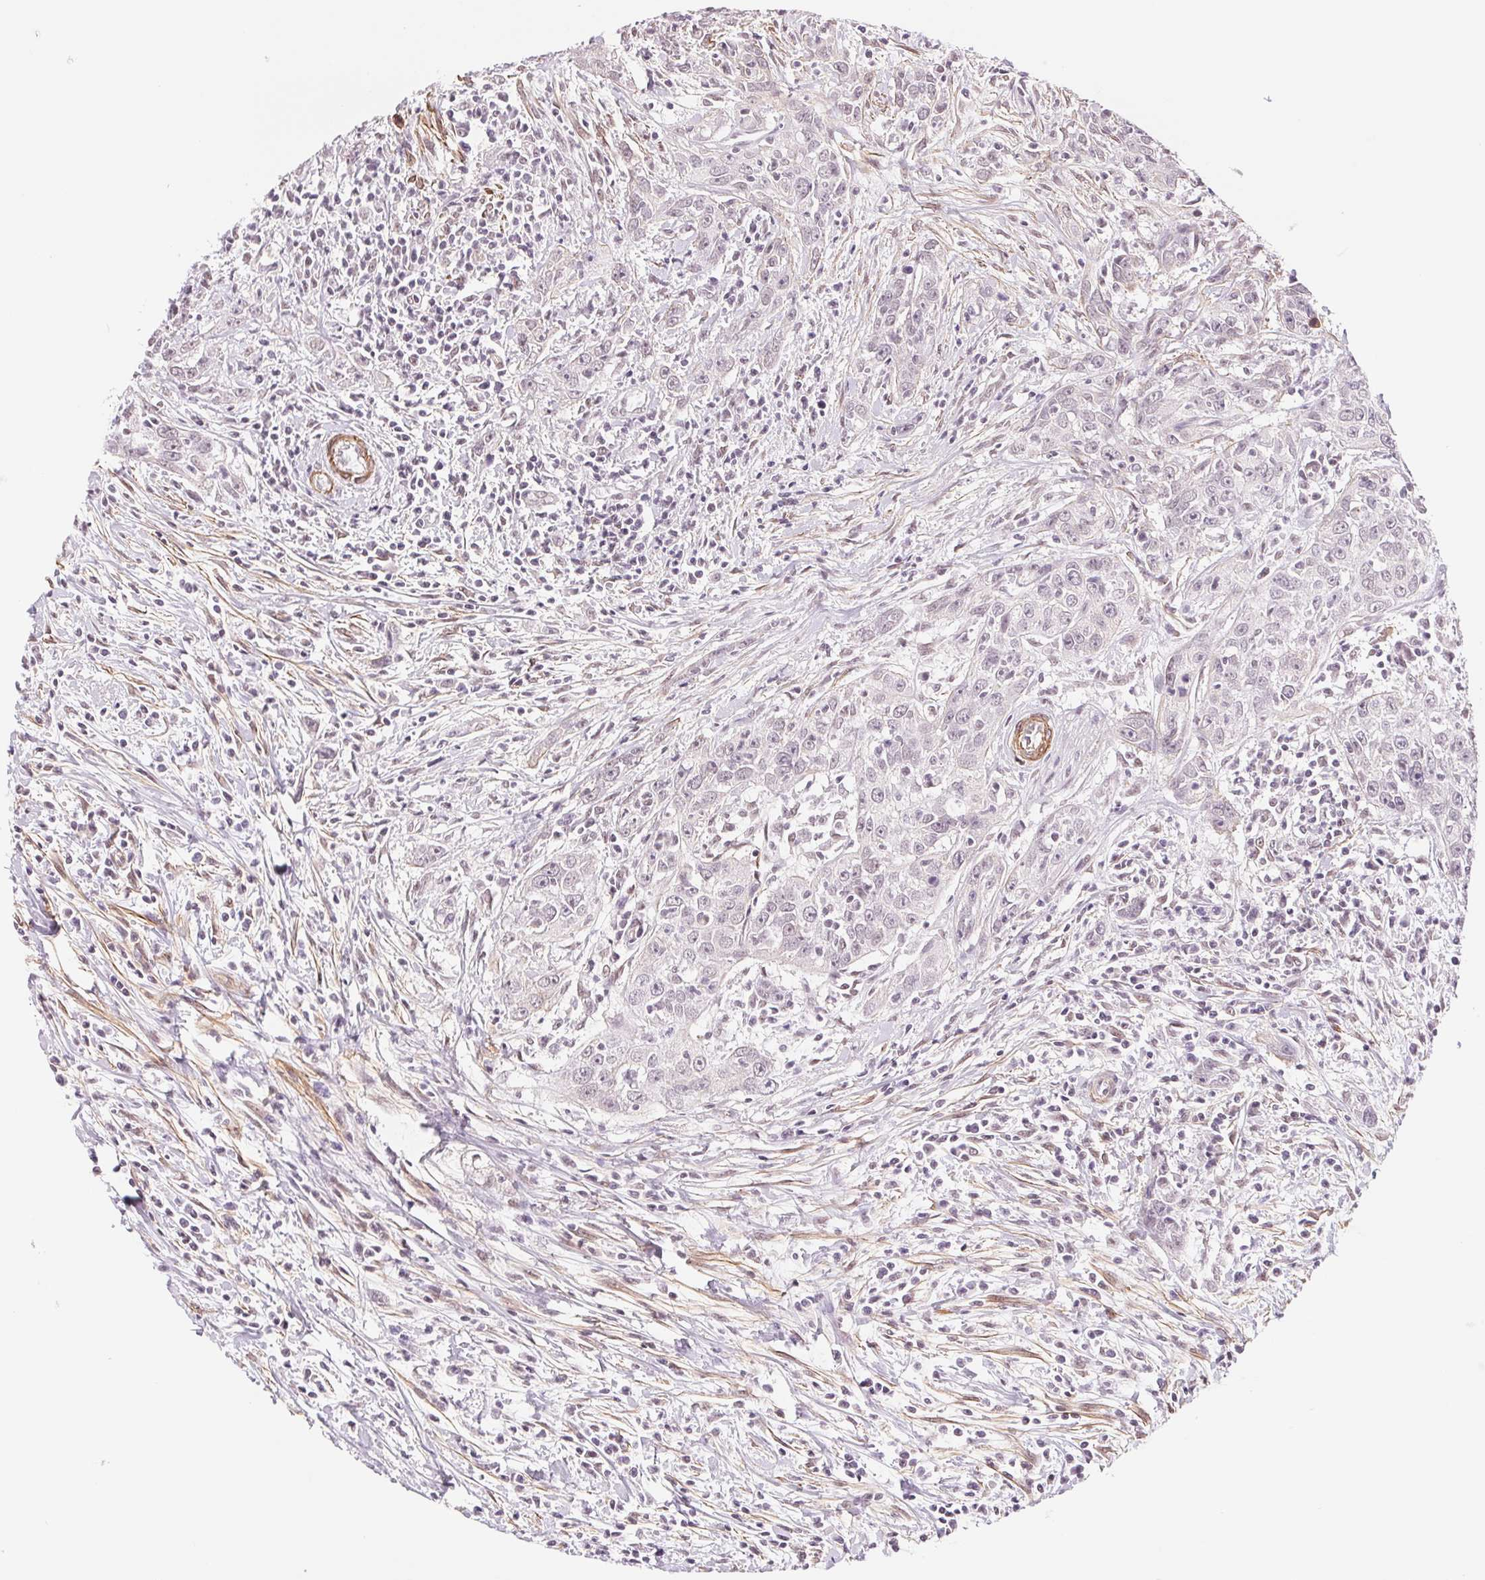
{"staining": {"intensity": "negative", "quantity": "none", "location": "none"}, "tissue": "urothelial cancer", "cell_type": "Tumor cells", "image_type": "cancer", "snomed": [{"axis": "morphology", "description": "Urothelial carcinoma, High grade"}, {"axis": "topography", "description": "Urinary bladder"}], "caption": "IHC image of human urothelial cancer stained for a protein (brown), which exhibits no expression in tumor cells.", "gene": "BCAT1", "patient": {"sex": "male", "age": 83}}